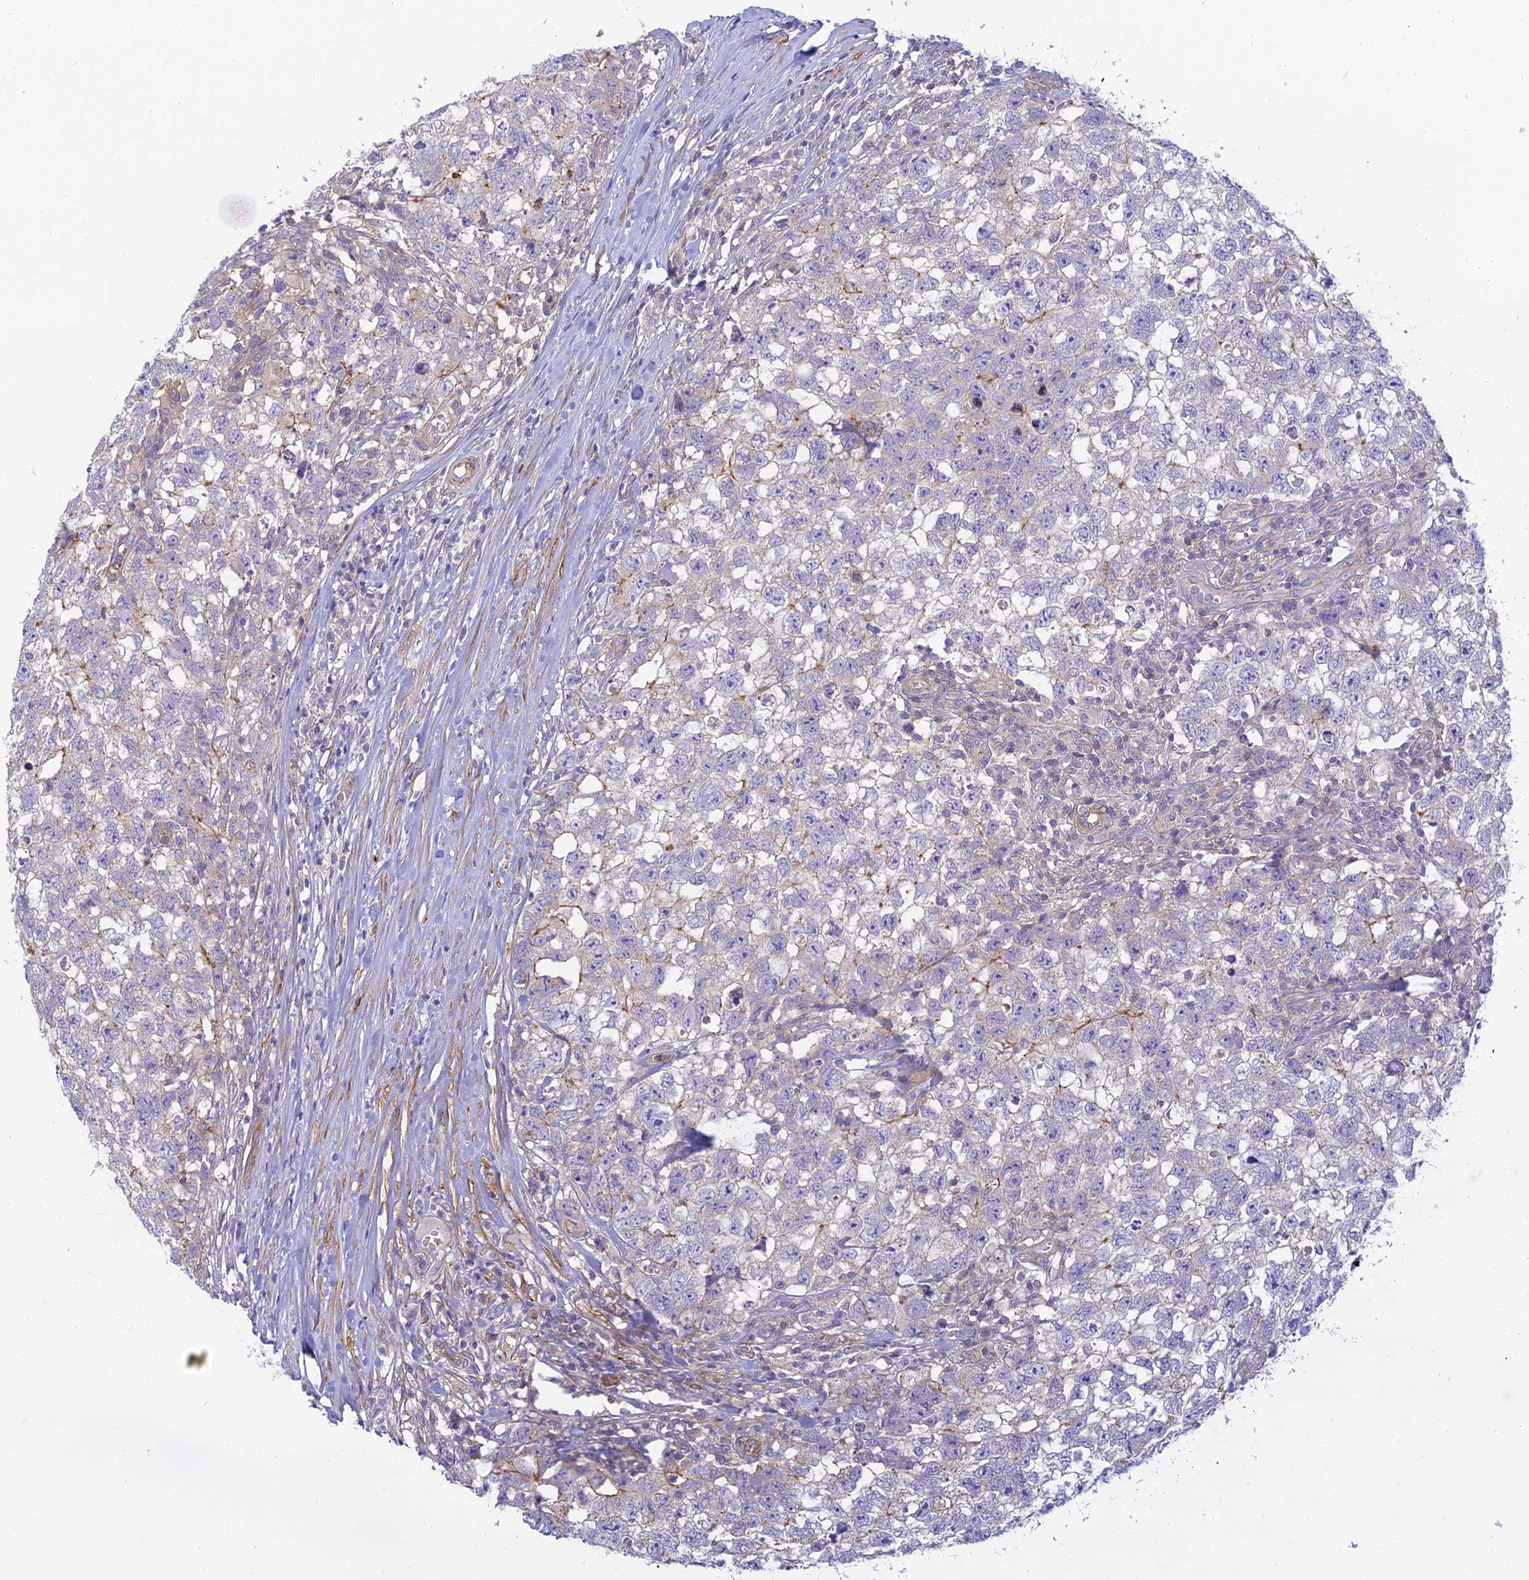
{"staining": {"intensity": "moderate", "quantity": "<25%", "location": "cytoplasmic/membranous"}, "tissue": "testis cancer", "cell_type": "Tumor cells", "image_type": "cancer", "snomed": [{"axis": "morphology", "description": "Seminoma, NOS"}, {"axis": "morphology", "description": "Carcinoma, Embryonal, NOS"}, {"axis": "topography", "description": "Testis"}], "caption": "Protein staining of seminoma (testis) tissue demonstrates moderate cytoplasmic/membranous positivity in about <25% of tumor cells.", "gene": "FBXW4", "patient": {"sex": "male", "age": 29}}